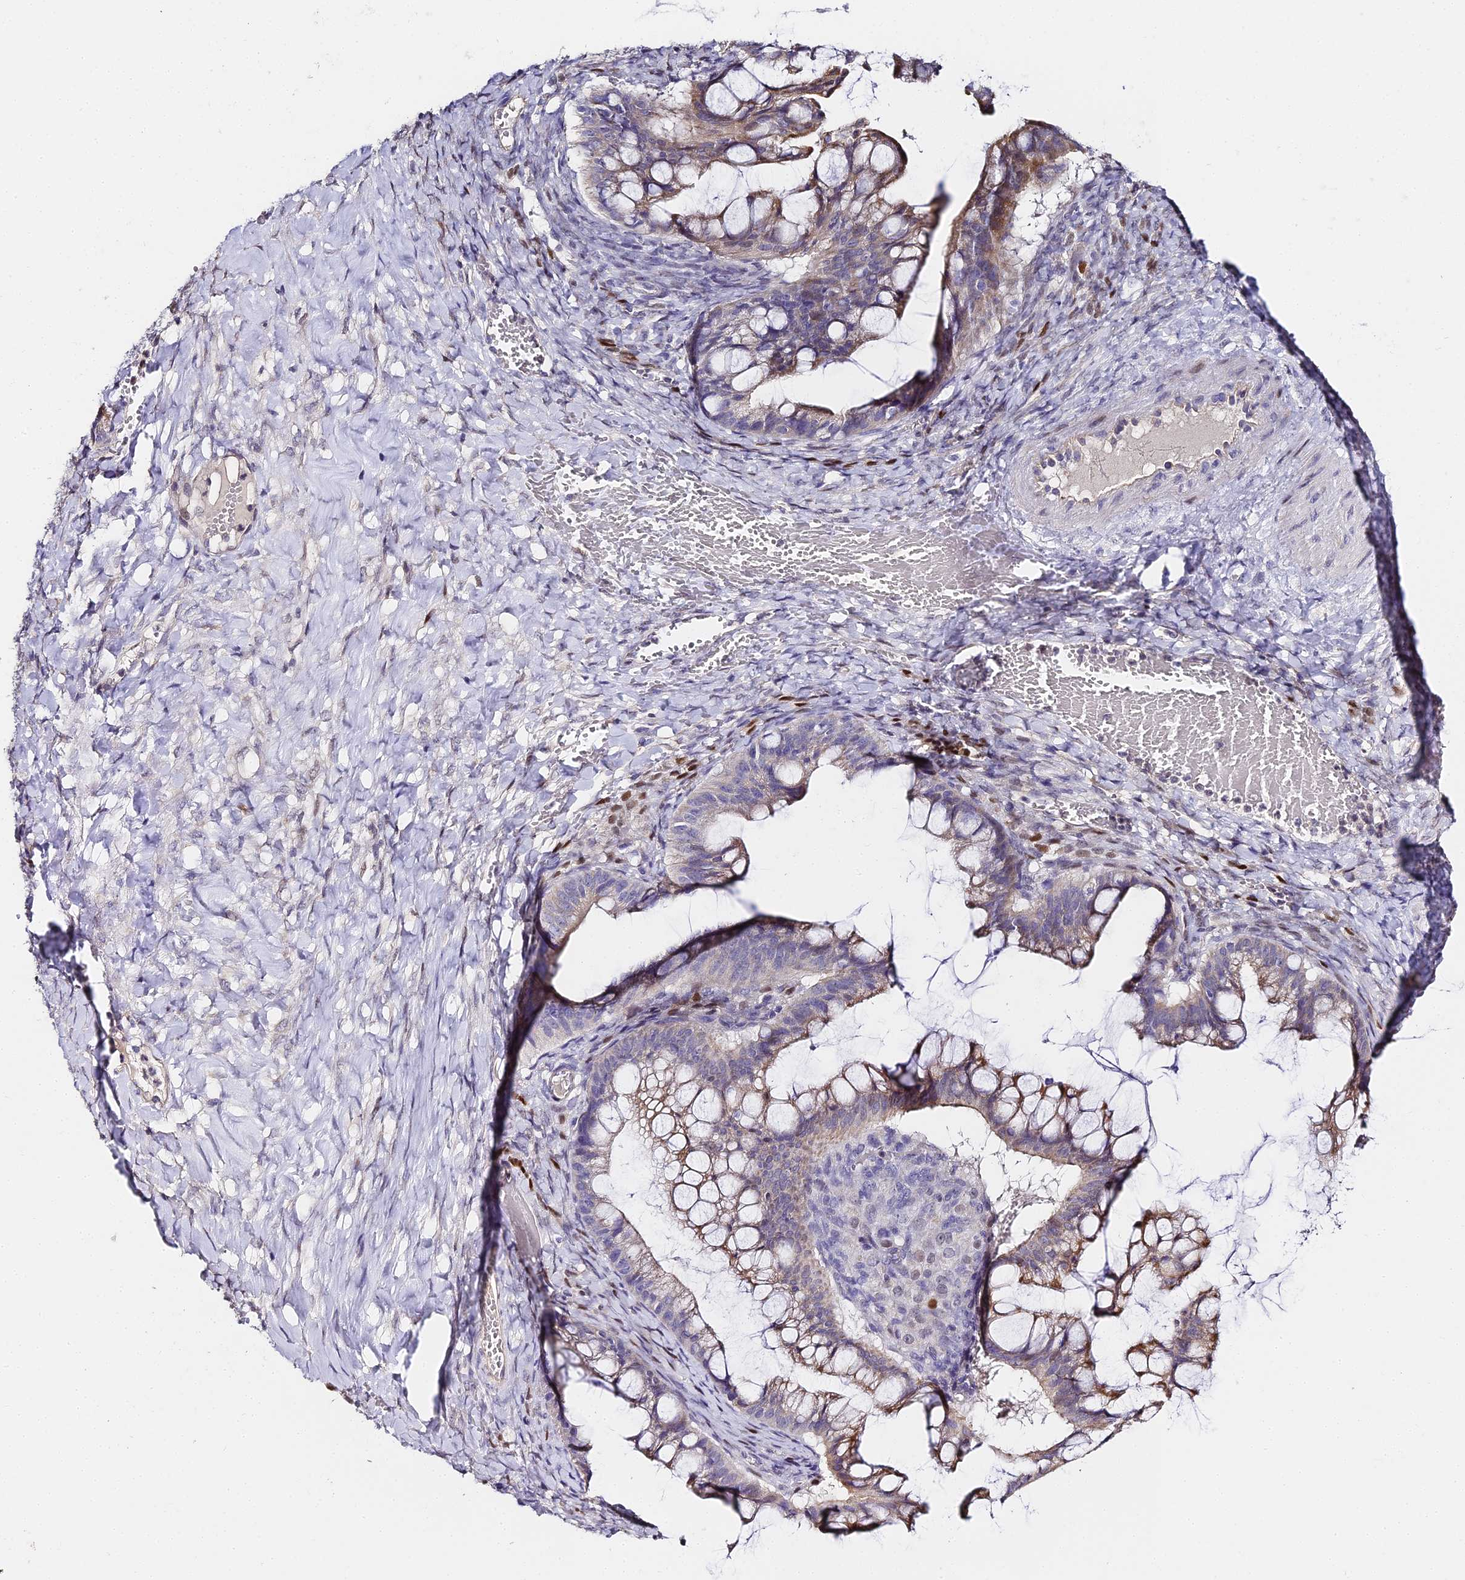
{"staining": {"intensity": "moderate", "quantity": "25%-75%", "location": "cytoplasmic/membranous"}, "tissue": "ovarian cancer", "cell_type": "Tumor cells", "image_type": "cancer", "snomed": [{"axis": "morphology", "description": "Cystadenocarcinoma, mucinous, NOS"}, {"axis": "topography", "description": "Ovary"}], "caption": "Protein expression analysis of ovarian mucinous cystadenocarcinoma displays moderate cytoplasmic/membranous positivity in about 25%-75% of tumor cells. Using DAB (brown) and hematoxylin (blue) stains, captured at high magnification using brightfield microscopy.", "gene": "SERP1", "patient": {"sex": "female", "age": 73}}